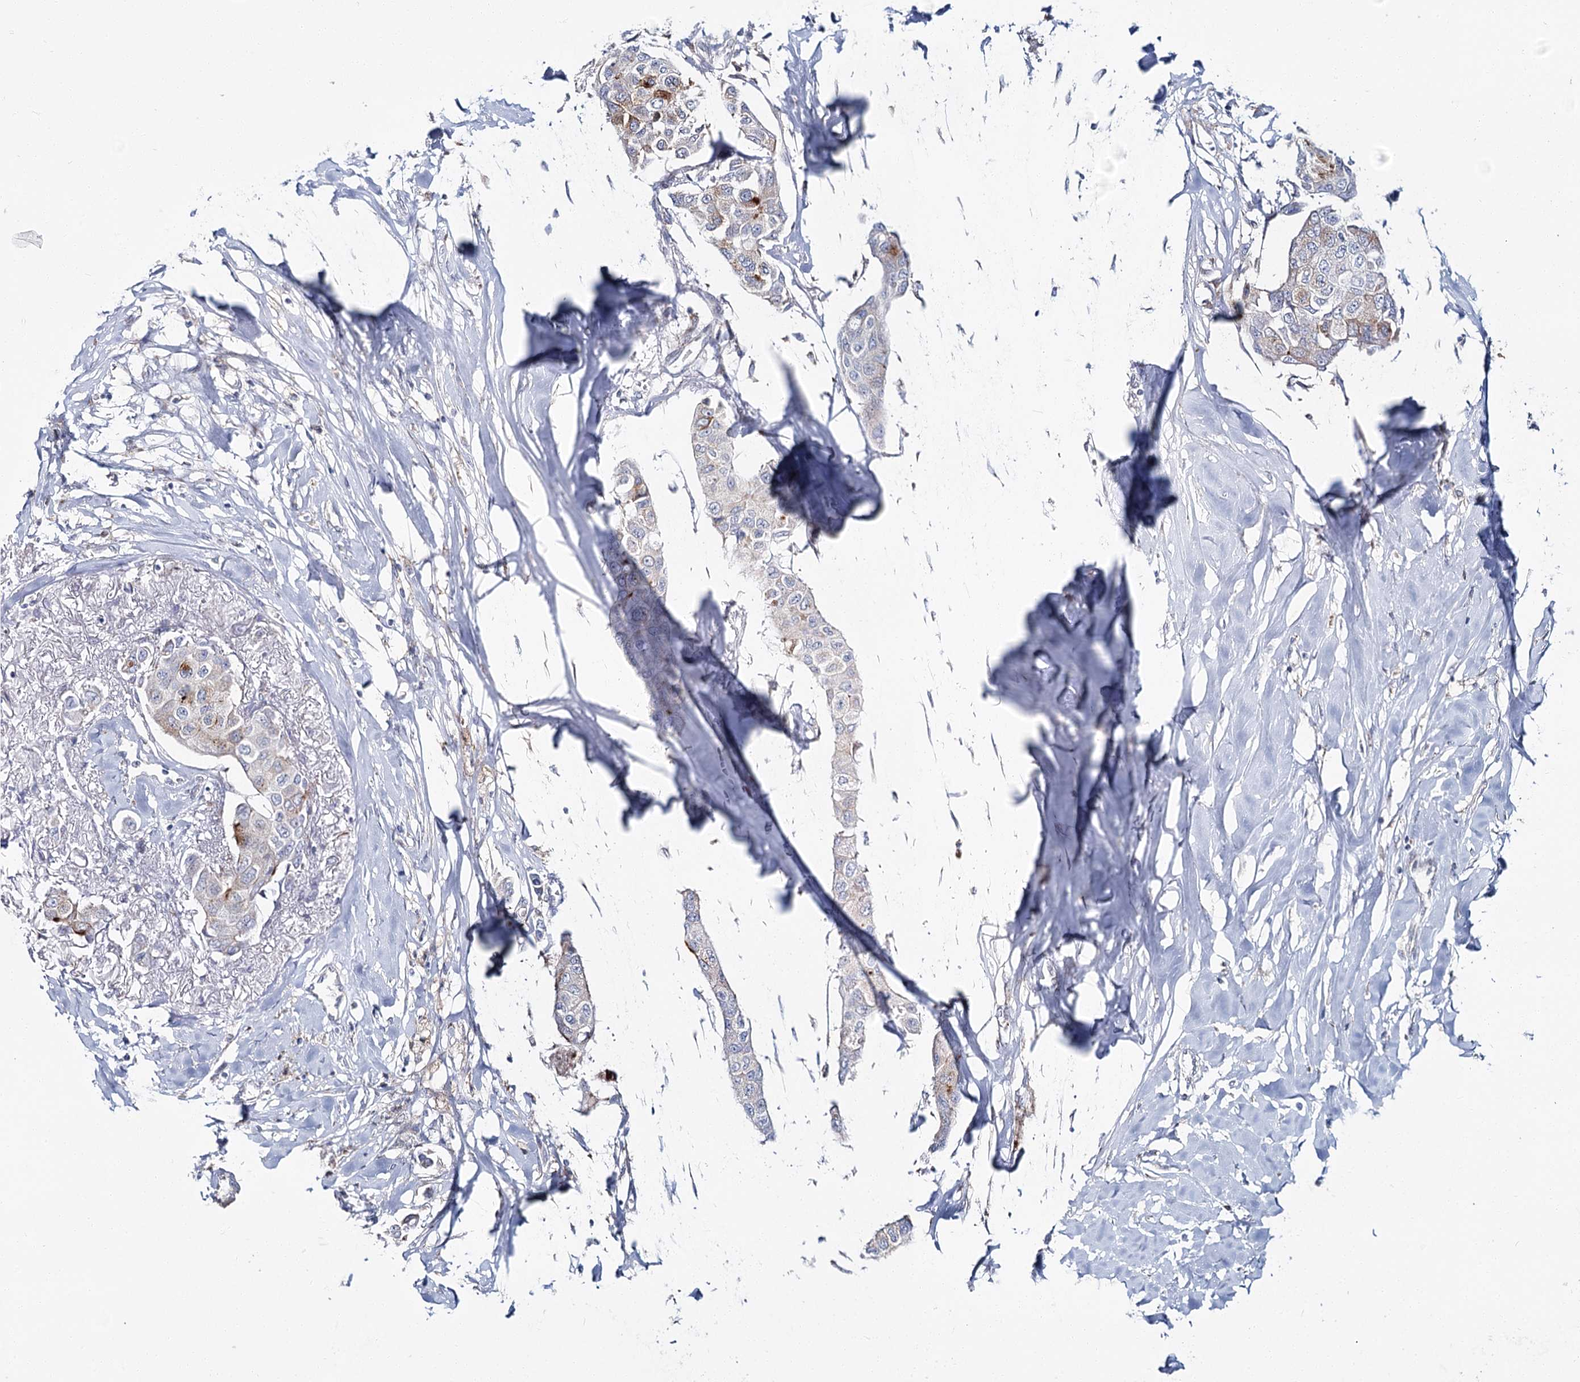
{"staining": {"intensity": "weak", "quantity": "<25%", "location": "cytoplasmic/membranous"}, "tissue": "breast cancer", "cell_type": "Tumor cells", "image_type": "cancer", "snomed": [{"axis": "morphology", "description": "Duct carcinoma"}, {"axis": "topography", "description": "Breast"}], "caption": "There is no significant positivity in tumor cells of breast cancer.", "gene": "CPLANE1", "patient": {"sex": "female", "age": 80}}